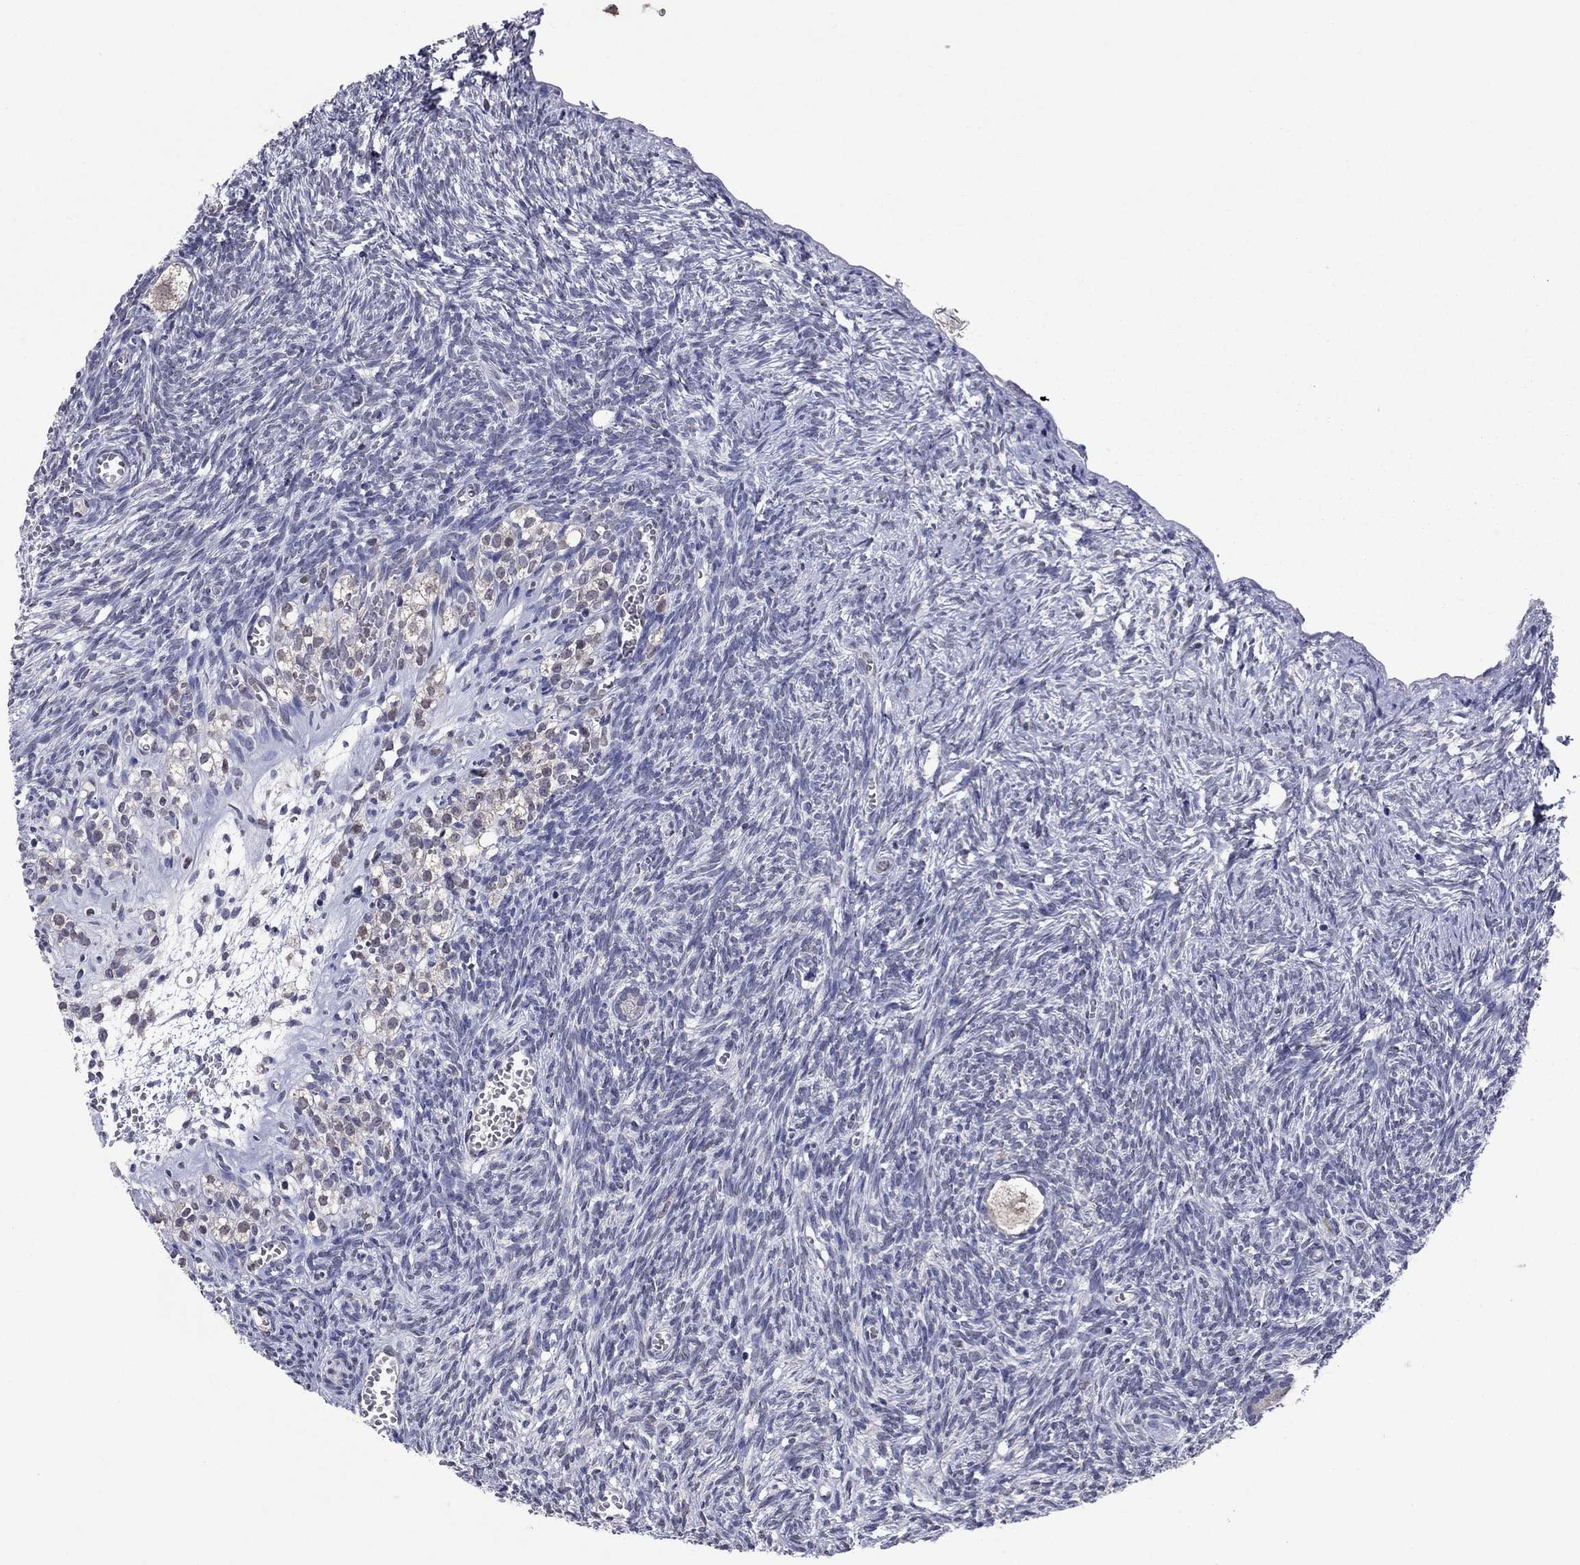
{"staining": {"intensity": "negative", "quantity": "none", "location": "none"}, "tissue": "ovary", "cell_type": "Follicle cells", "image_type": "normal", "snomed": [{"axis": "morphology", "description": "Normal tissue, NOS"}, {"axis": "topography", "description": "Ovary"}], "caption": "Photomicrograph shows no protein expression in follicle cells of normal ovary. (Brightfield microscopy of DAB IHC at high magnification).", "gene": "TYMS", "patient": {"sex": "female", "age": 43}}